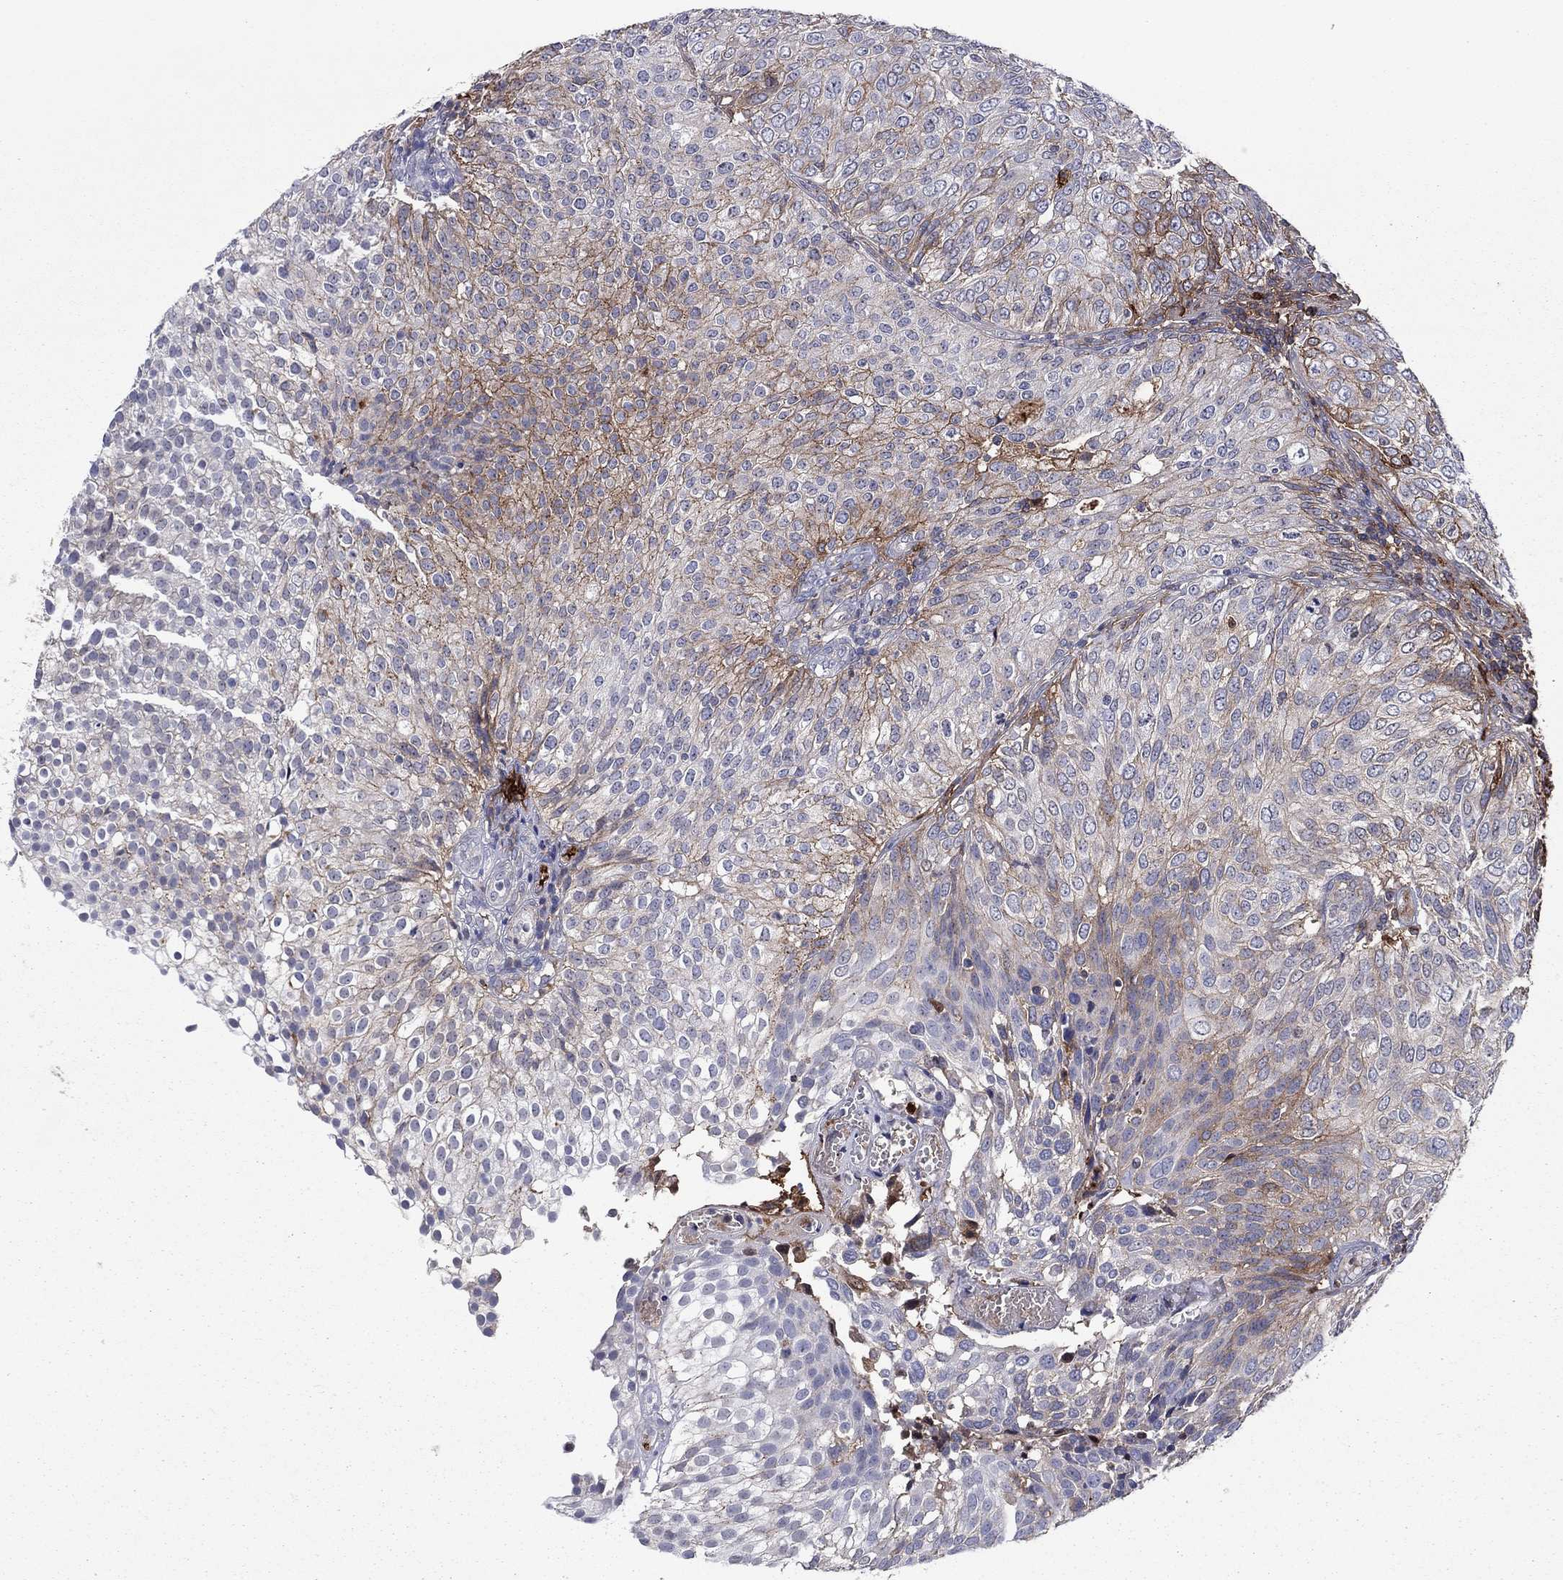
{"staining": {"intensity": "moderate", "quantity": "<25%", "location": "cytoplasmic/membranous"}, "tissue": "urothelial cancer", "cell_type": "Tumor cells", "image_type": "cancer", "snomed": [{"axis": "morphology", "description": "Urothelial carcinoma, High grade"}, {"axis": "topography", "description": "Urinary bladder"}], "caption": "Urothelial cancer stained with a brown dye displays moderate cytoplasmic/membranous positive positivity in approximately <25% of tumor cells.", "gene": "HPX", "patient": {"sex": "female", "age": 79}}